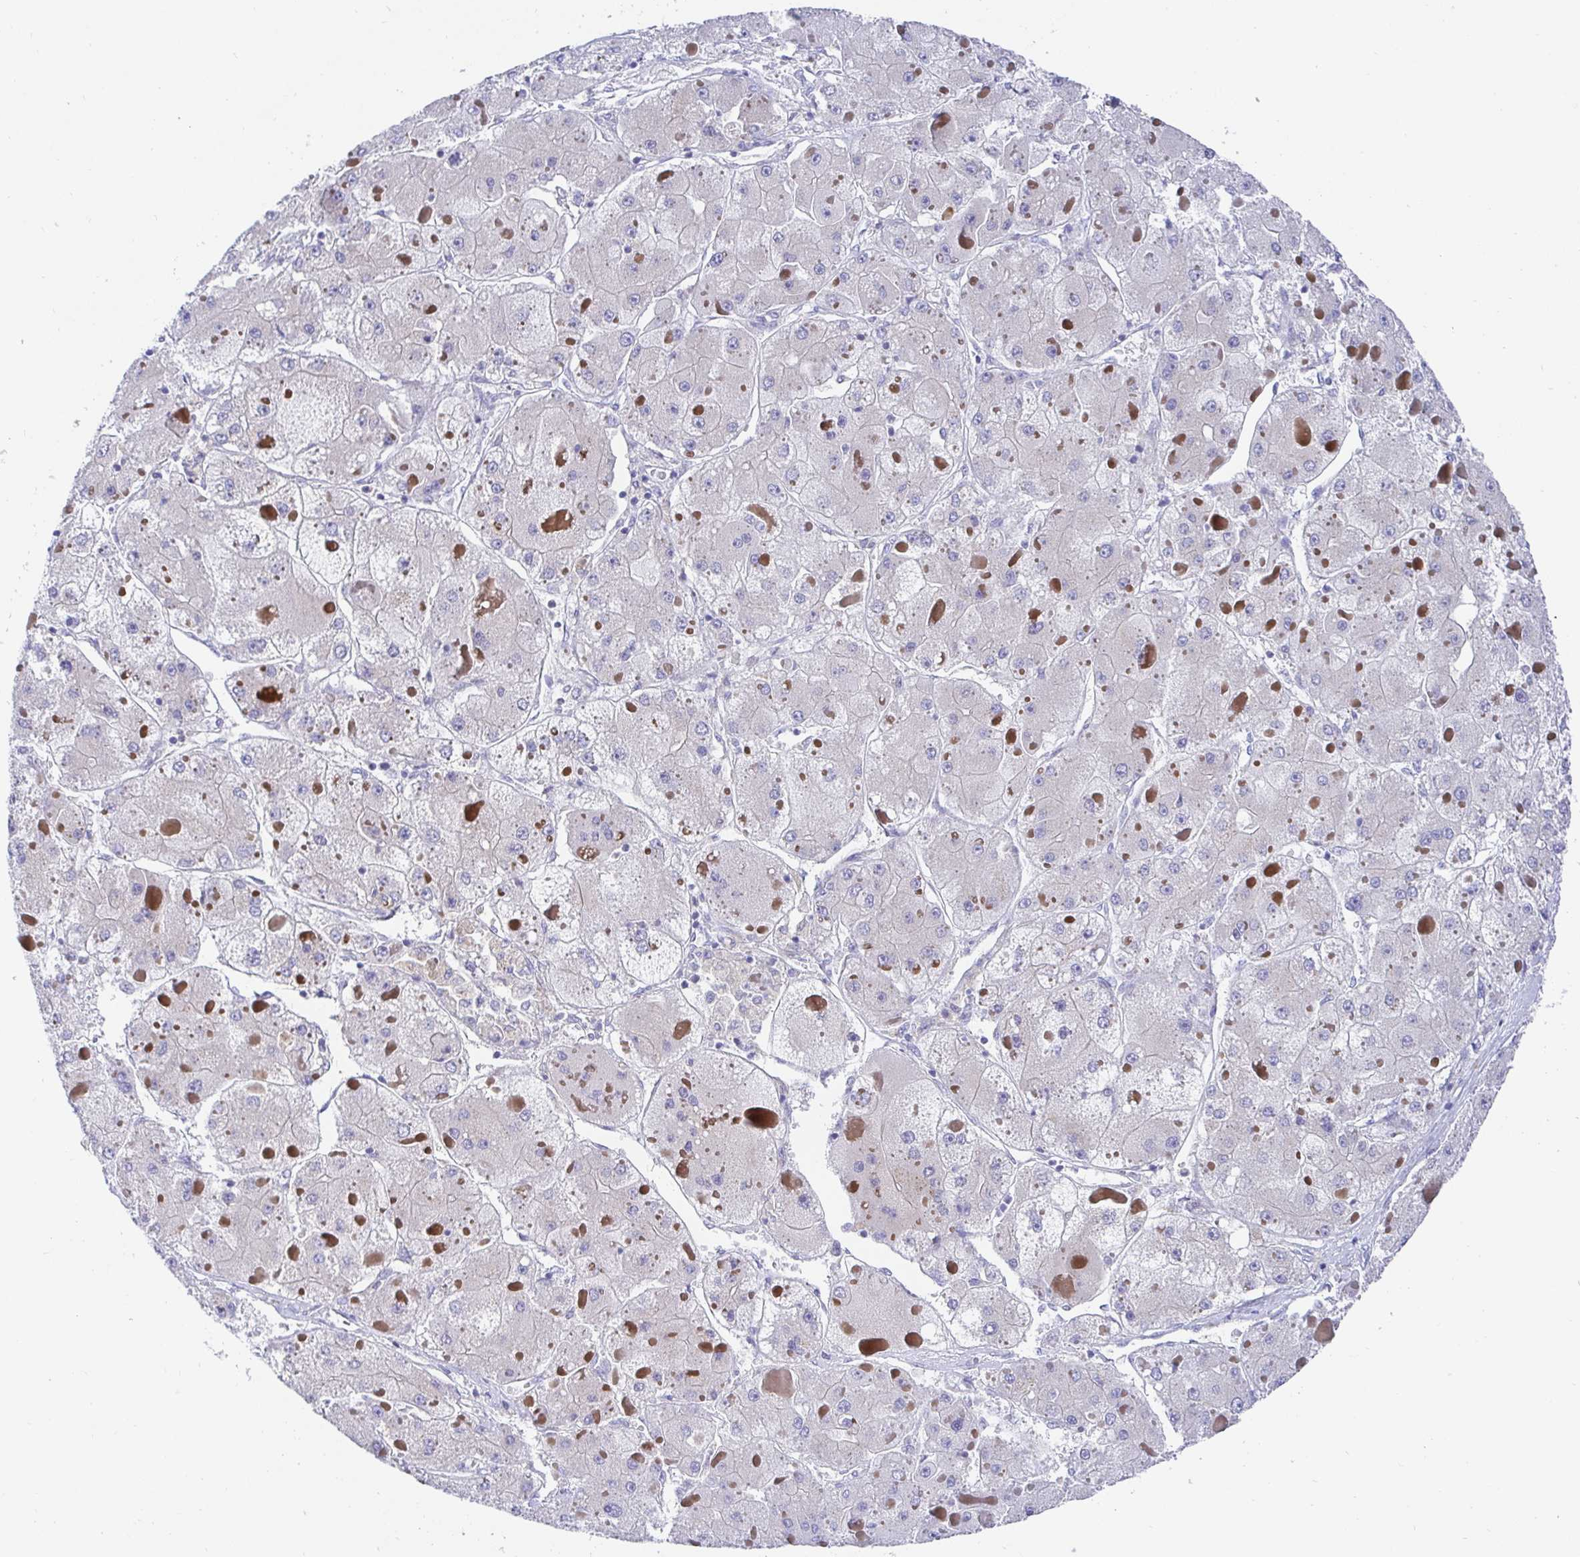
{"staining": {"intensity": "negative", "quantity": "none", "location": "none"}, "tissue": "liver cancer", "cell_type": "Tumor cells", "image_type": "cancer", "snomed": [{"axis": "morphology", "description": "Carcinoma, Hepatocellular, NOS"}, {"axis": "topography", "description": "Liver"}], "caption": "The micrograph exhibits no significant expression in tumor cells of liver cancer. (DAB IHC with hematoxylin counter stain).", "gene": "GOLGA1", "patient": {"sex": "female", "age": 73}}